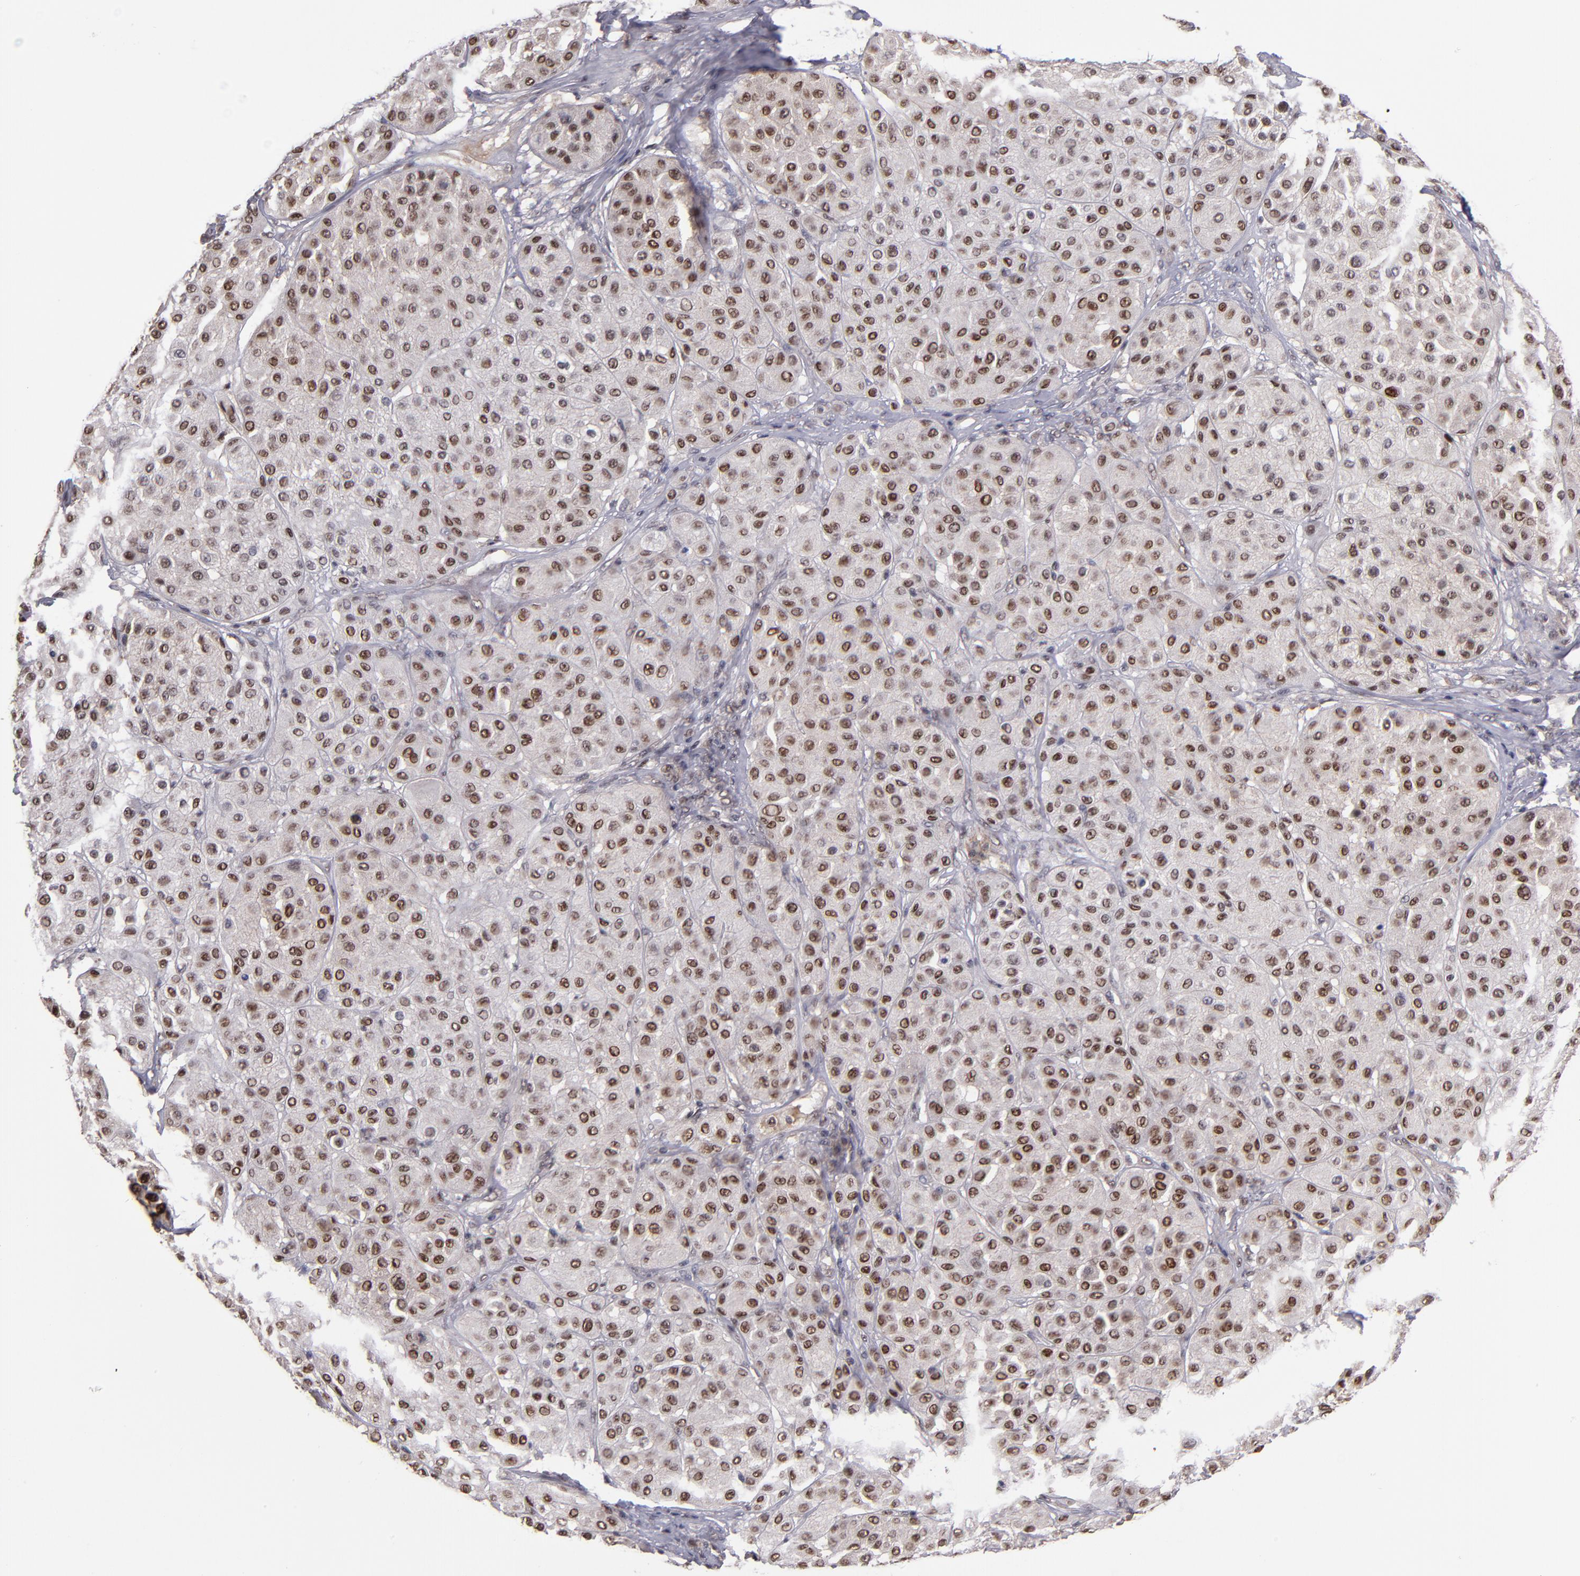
{"staining": {"intensity": "strong", "quantity": ">75%", "location": "nuclear"}, "tissue": "melanoma", "cell_type": "Tumor cells", "image_type": "cancer", "snomed": [{"axis": "morphology", "description": "Normal tissue, NOS"}, {"axis": "morphology", "description": "Malignant melanoma, Metastatic site"}, {"axis": "topography", "description": "Skin"}], "caption": "A brown stain shows strong nuclear positivity of a protein in human melanoma tumor cells.", "gene": "EP300", "patient": {"sex": "male", "age": 41}}